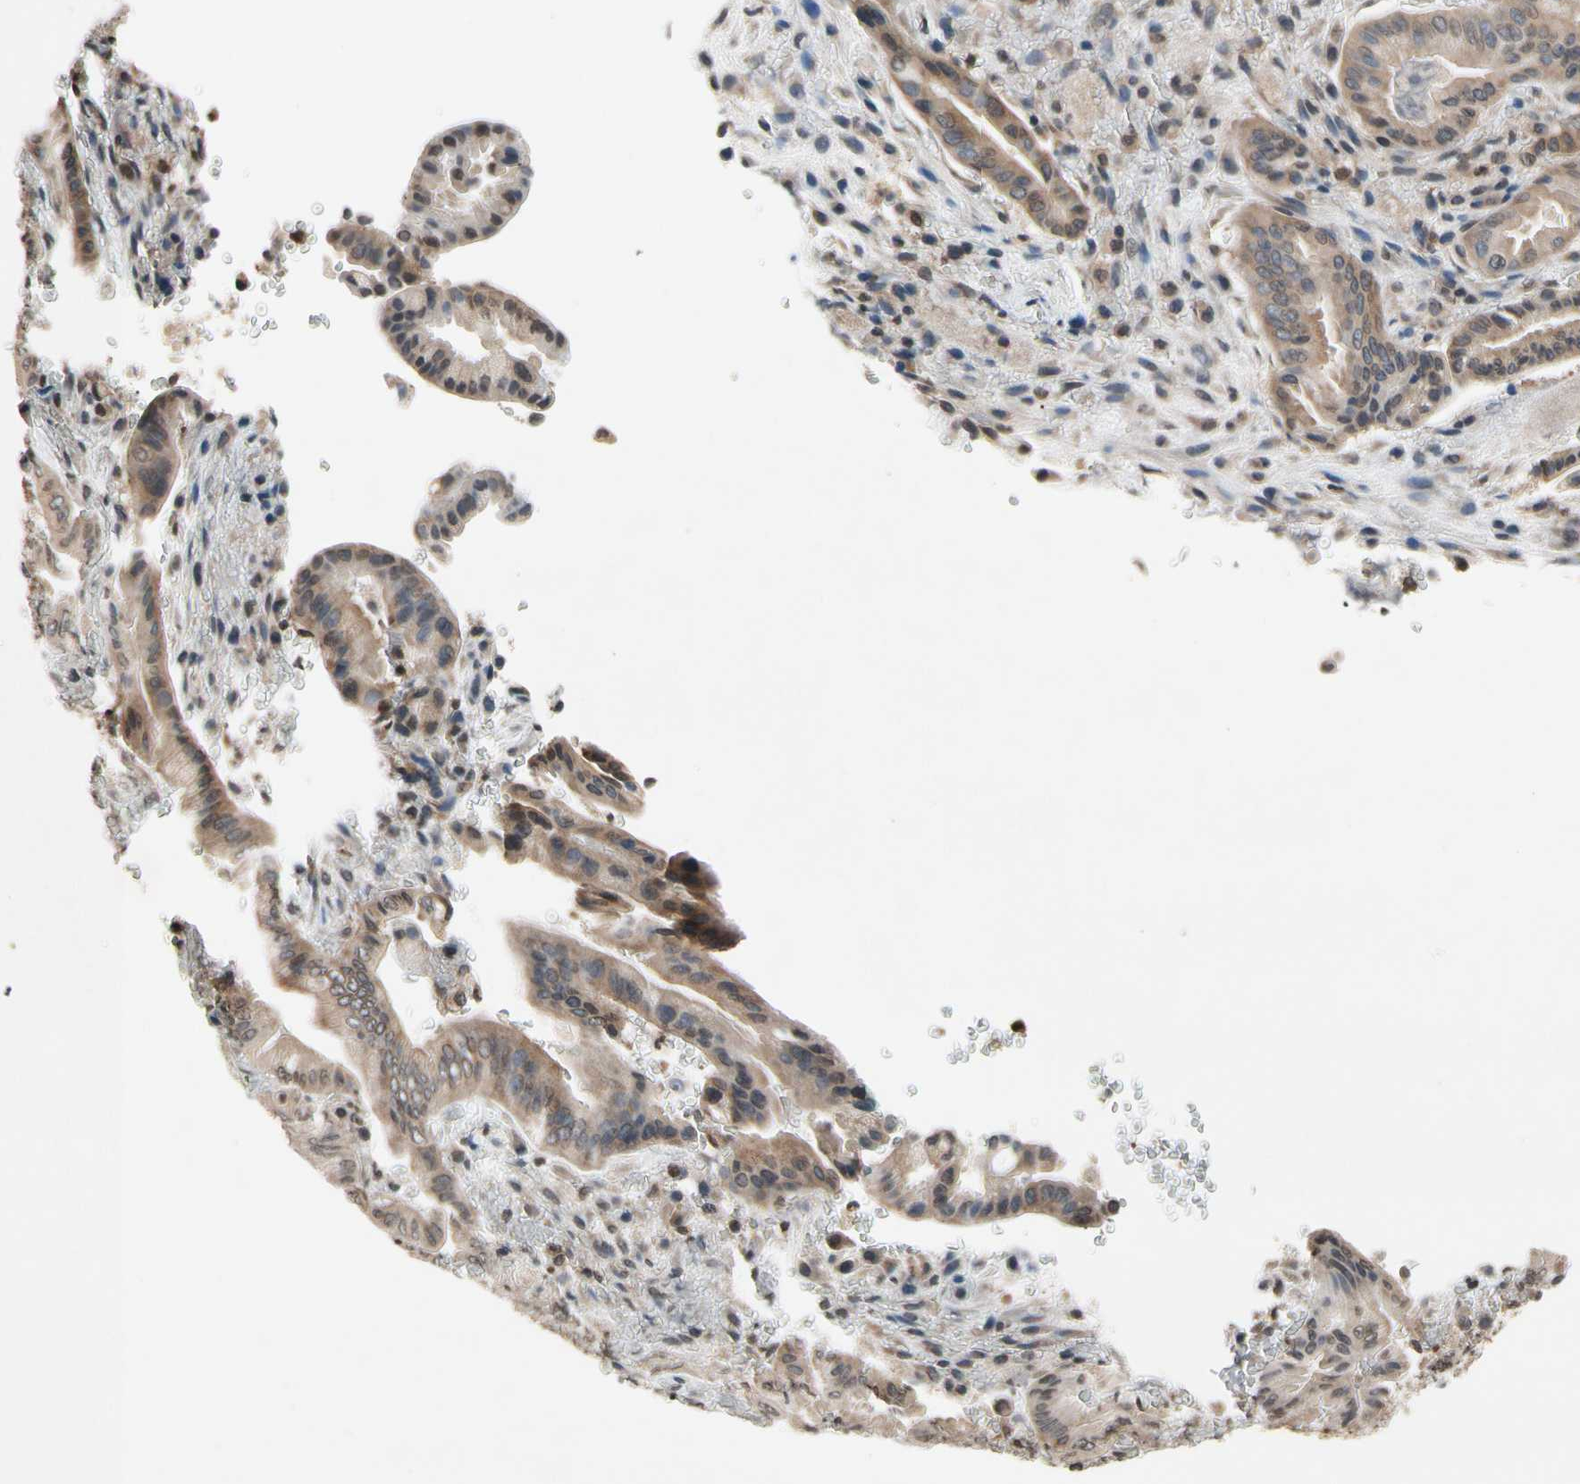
{"staining": {"intensity": "moderate", "quantity": ">75%", "location": "cytoplasmic/membranous"}, "tissue": "liver cancer", "cell_type": "Tumor cells", "image_type": "cancer", "snomed": [{"axis": "morphology", "description": "Cholangiocarcinoma"}, {"axis": "topography", "description": "Liver"}], "caption": "A brown stain highlights moderate cytoplasmic/membranous positivity of a protein in human cholangiocarcinoma (liver) tumor cells.", "gene": "GCLC", "patient": {"sex": "female", "age": 68}}